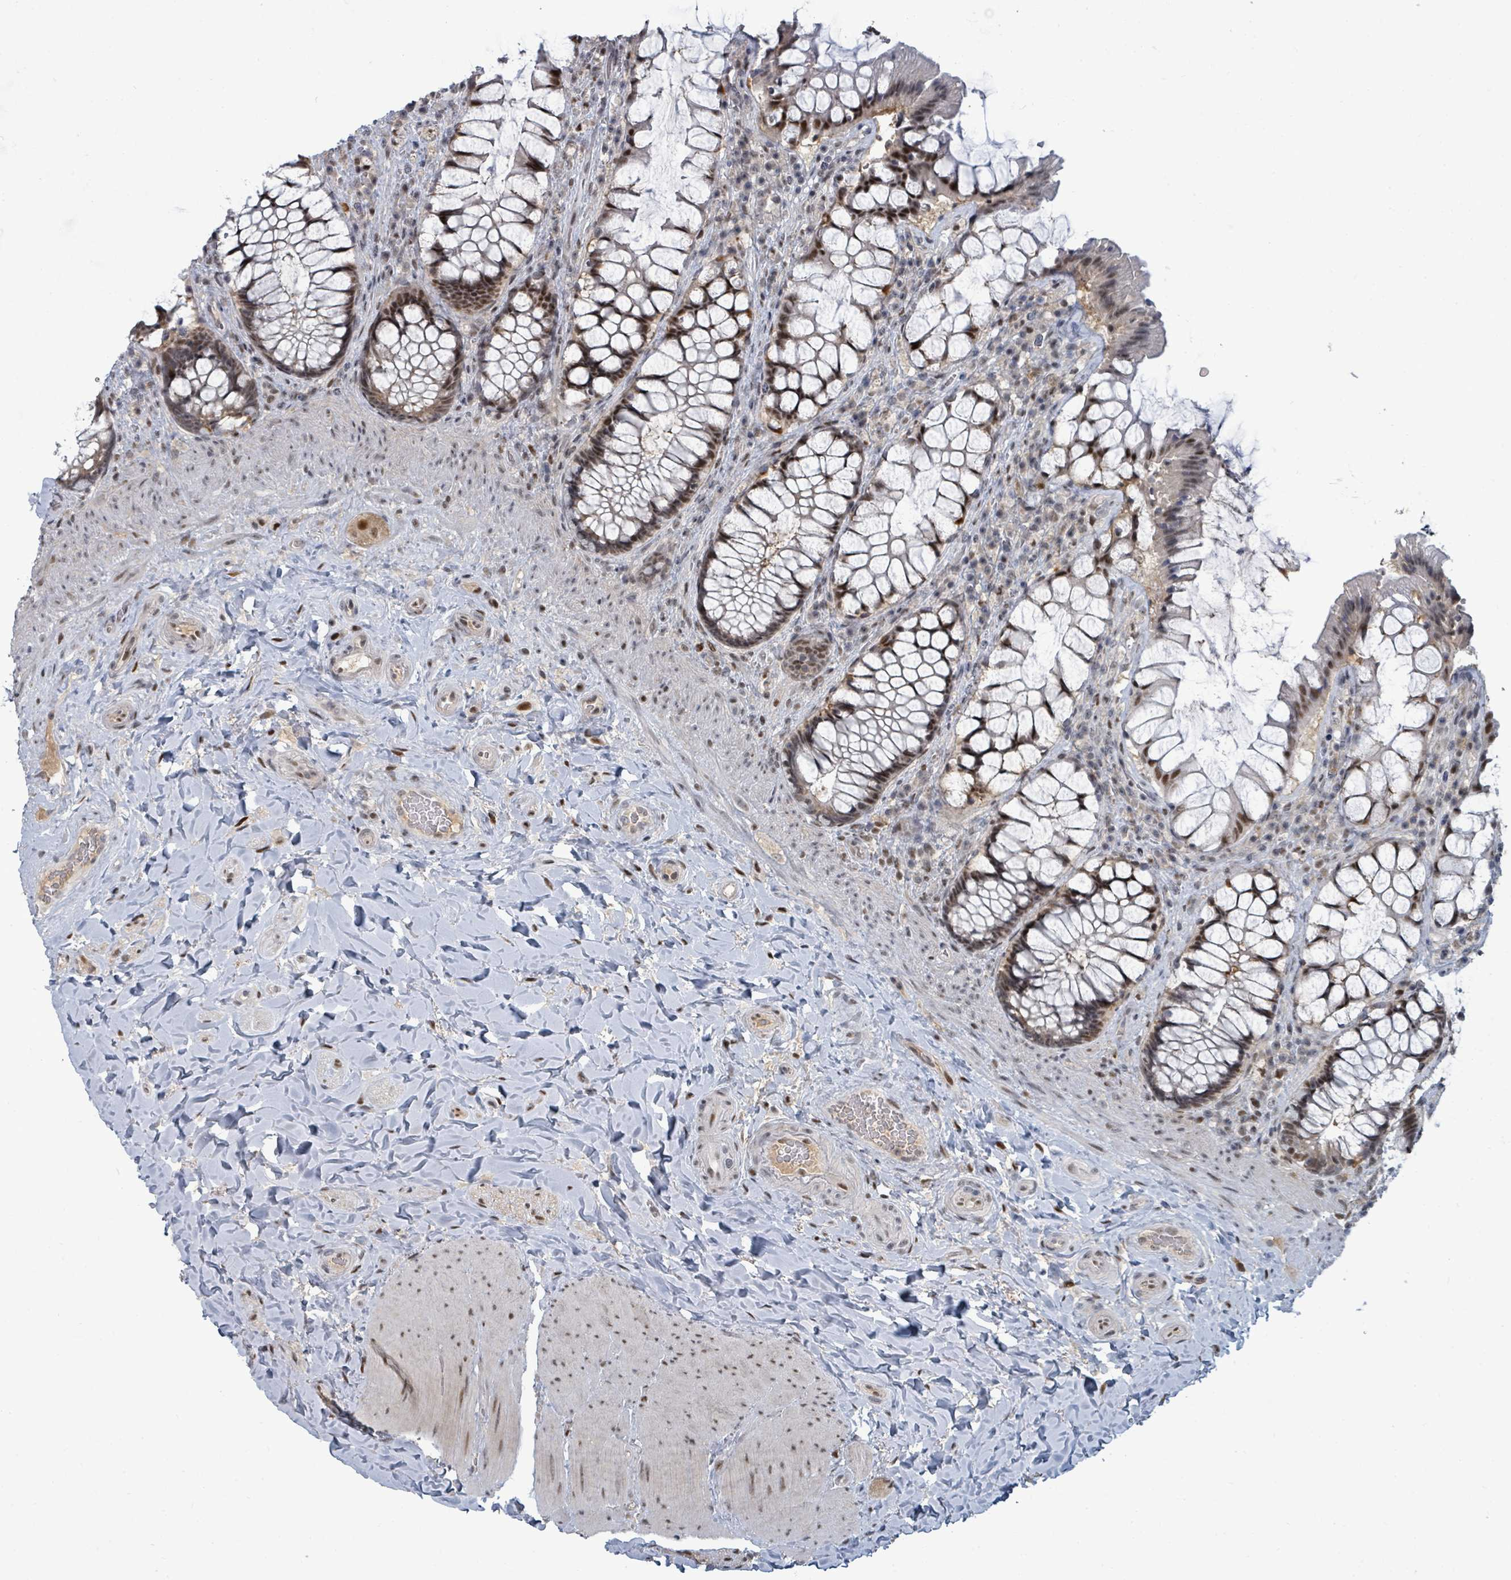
{"staining": {"intensity": "moderate", "quantity": ">75%", "location": "nuclear"}, "tissue": "rectum", "cell_type": "Glandular cells", "image_type": "normal", "snomed": [{"axis": "morphology", "description": "Normal tissue, NOS"}, {"axis": "topography", "description": "Rectum"}], "caption": "The micrograph demonstrates immunohistochemical staining of benign rectum. There is moderate nuclear staining is appreciated in approximately >75% of glandular cells.", "gene": "UCK1", "patient": {"sex": "female", "age": 58}}